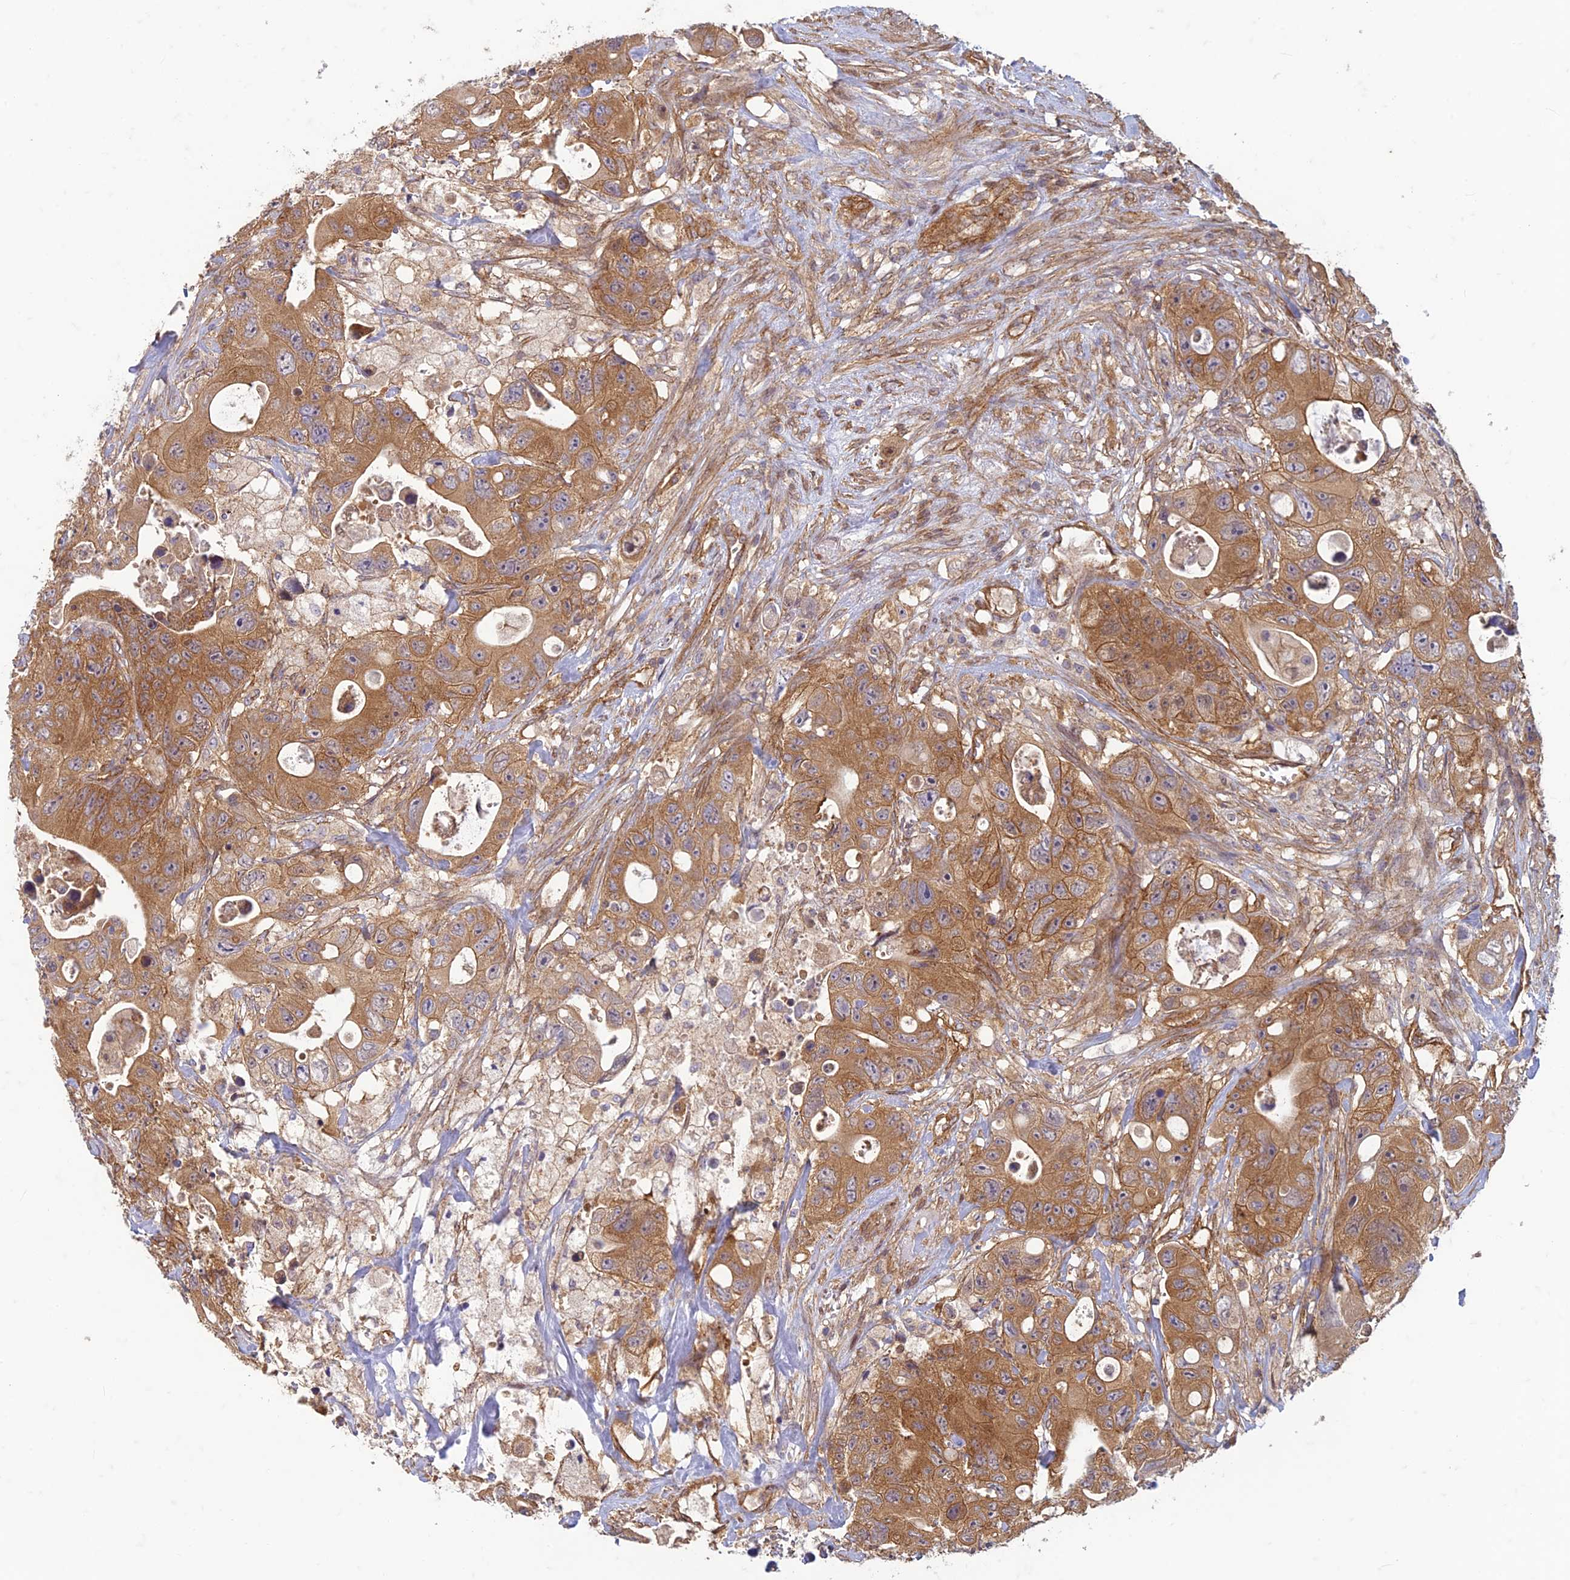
{"staining": {"intensity": "moderate", "quantity": ">75%", "location": "cytoplasmic/membranous"}, "tissue": "colorectal cancer", "cell_type": "Tumor cells", "image_type": "cancer", "snomed": [{"axis": "morphology", "description": "Adenocarcinoma, NOS"}, {"axis": "topography", "description": "Colon"}], "caption": "Tumor cells reveal medium levels of moderate cytoplasmic/membranous staining in approximately >75% of cells in colorectal adenocarcinoma.", "gene": "TCF25", "patient": {"sex": "female", "age": 46}}